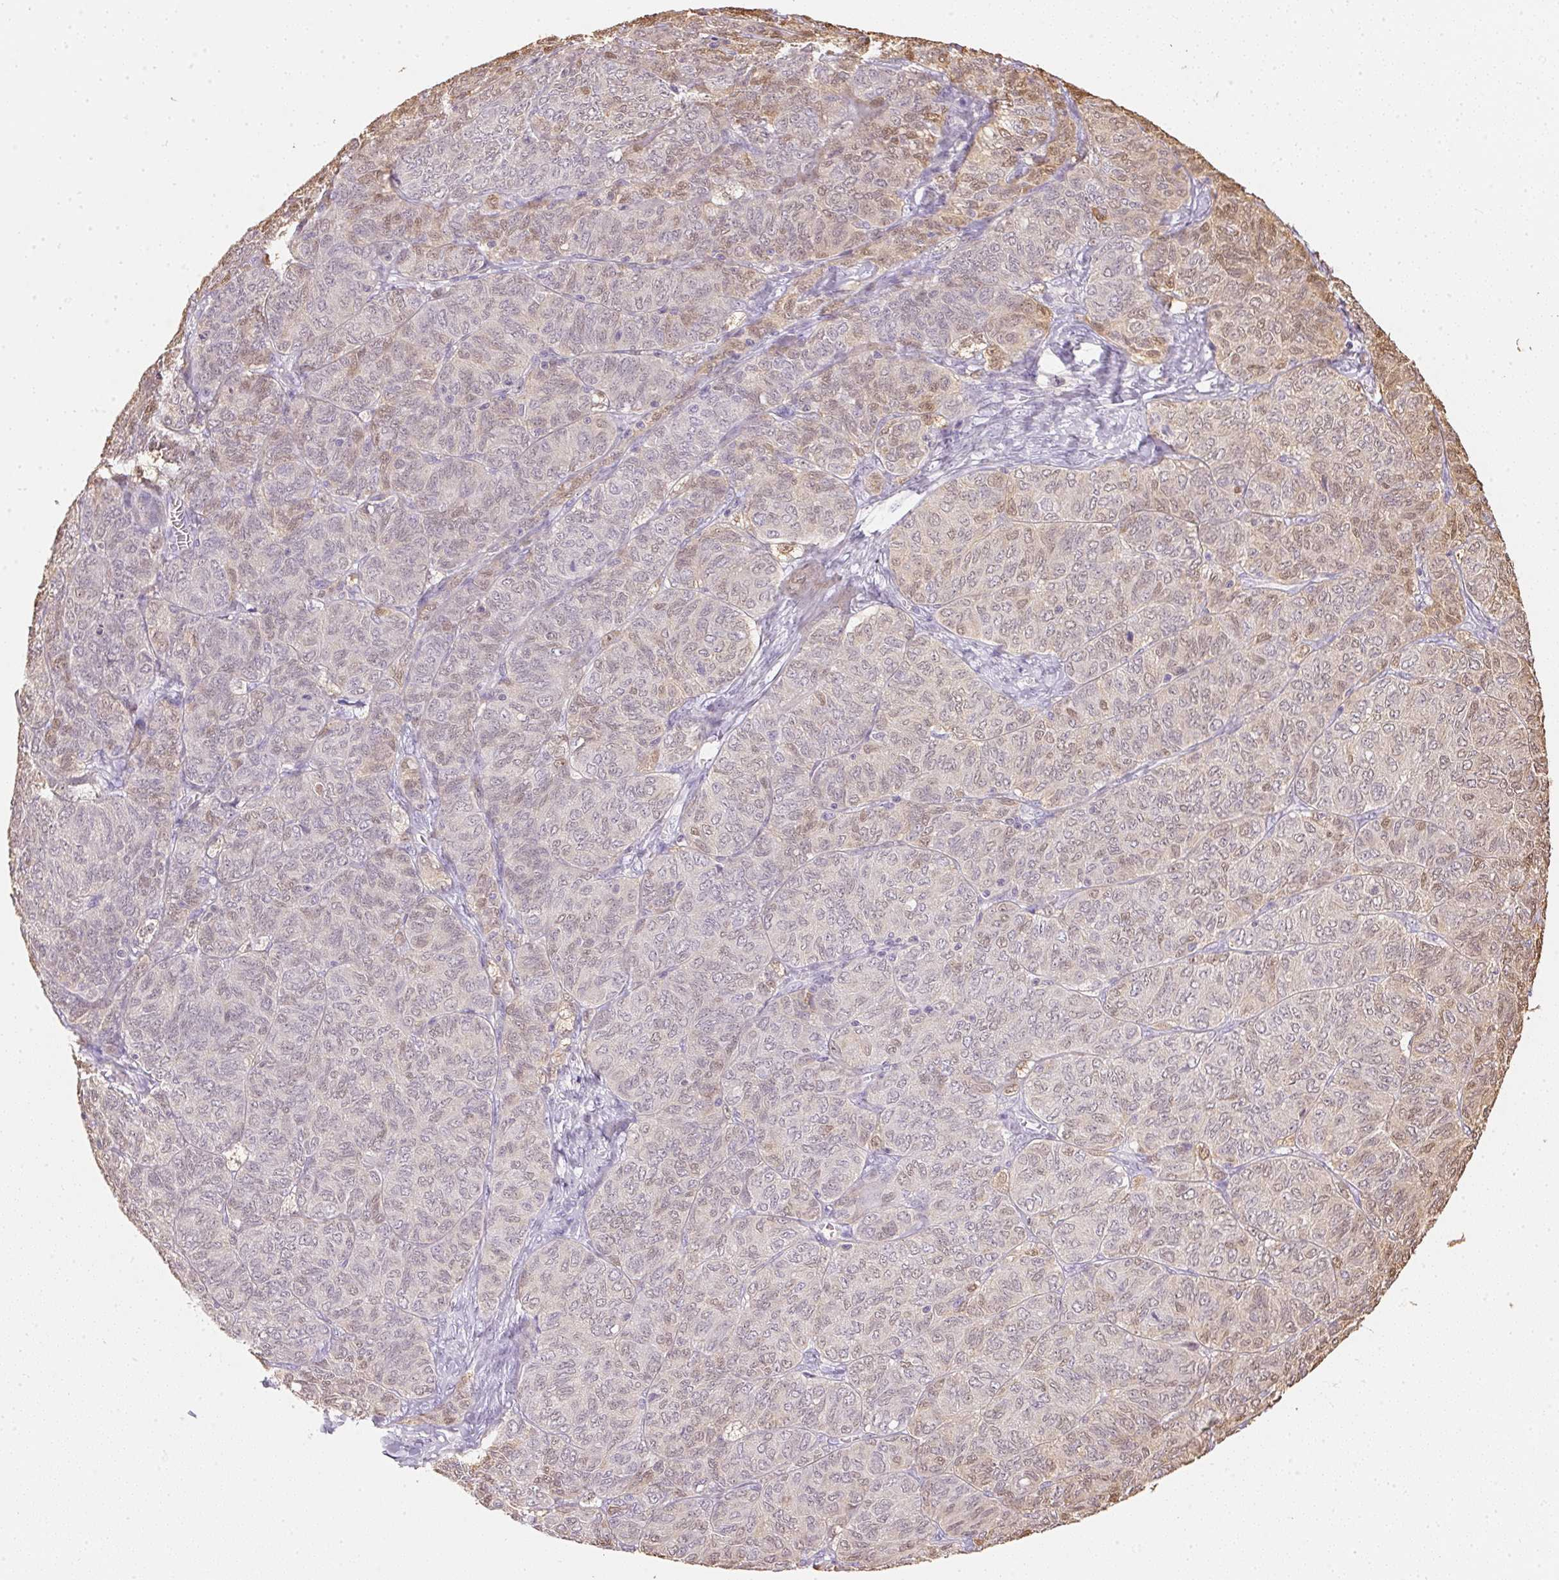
{"staining": {"intensity": "weak", "quantity": "25%-75%", "location": "cytoplasmic/membranous,nuclear"}, "tissue": "ovarian cancer", "cell_type": "Tumor cells", "image_type": "cancer", "snomed": [{"axis": "morphology", "description": "Carcinoma, endometroid"}, {"axis": "topography", "description": "Ovary"}], "caption": "Approximately 25%-75% of tumor cells in ovarian cancer reveal weak cytoplasmic/membranous and nuclear protein staining as visualized by brown immunohistochemical staining.", "gene": "S100A3", "patient": {"sex": "female", "age": 80}}